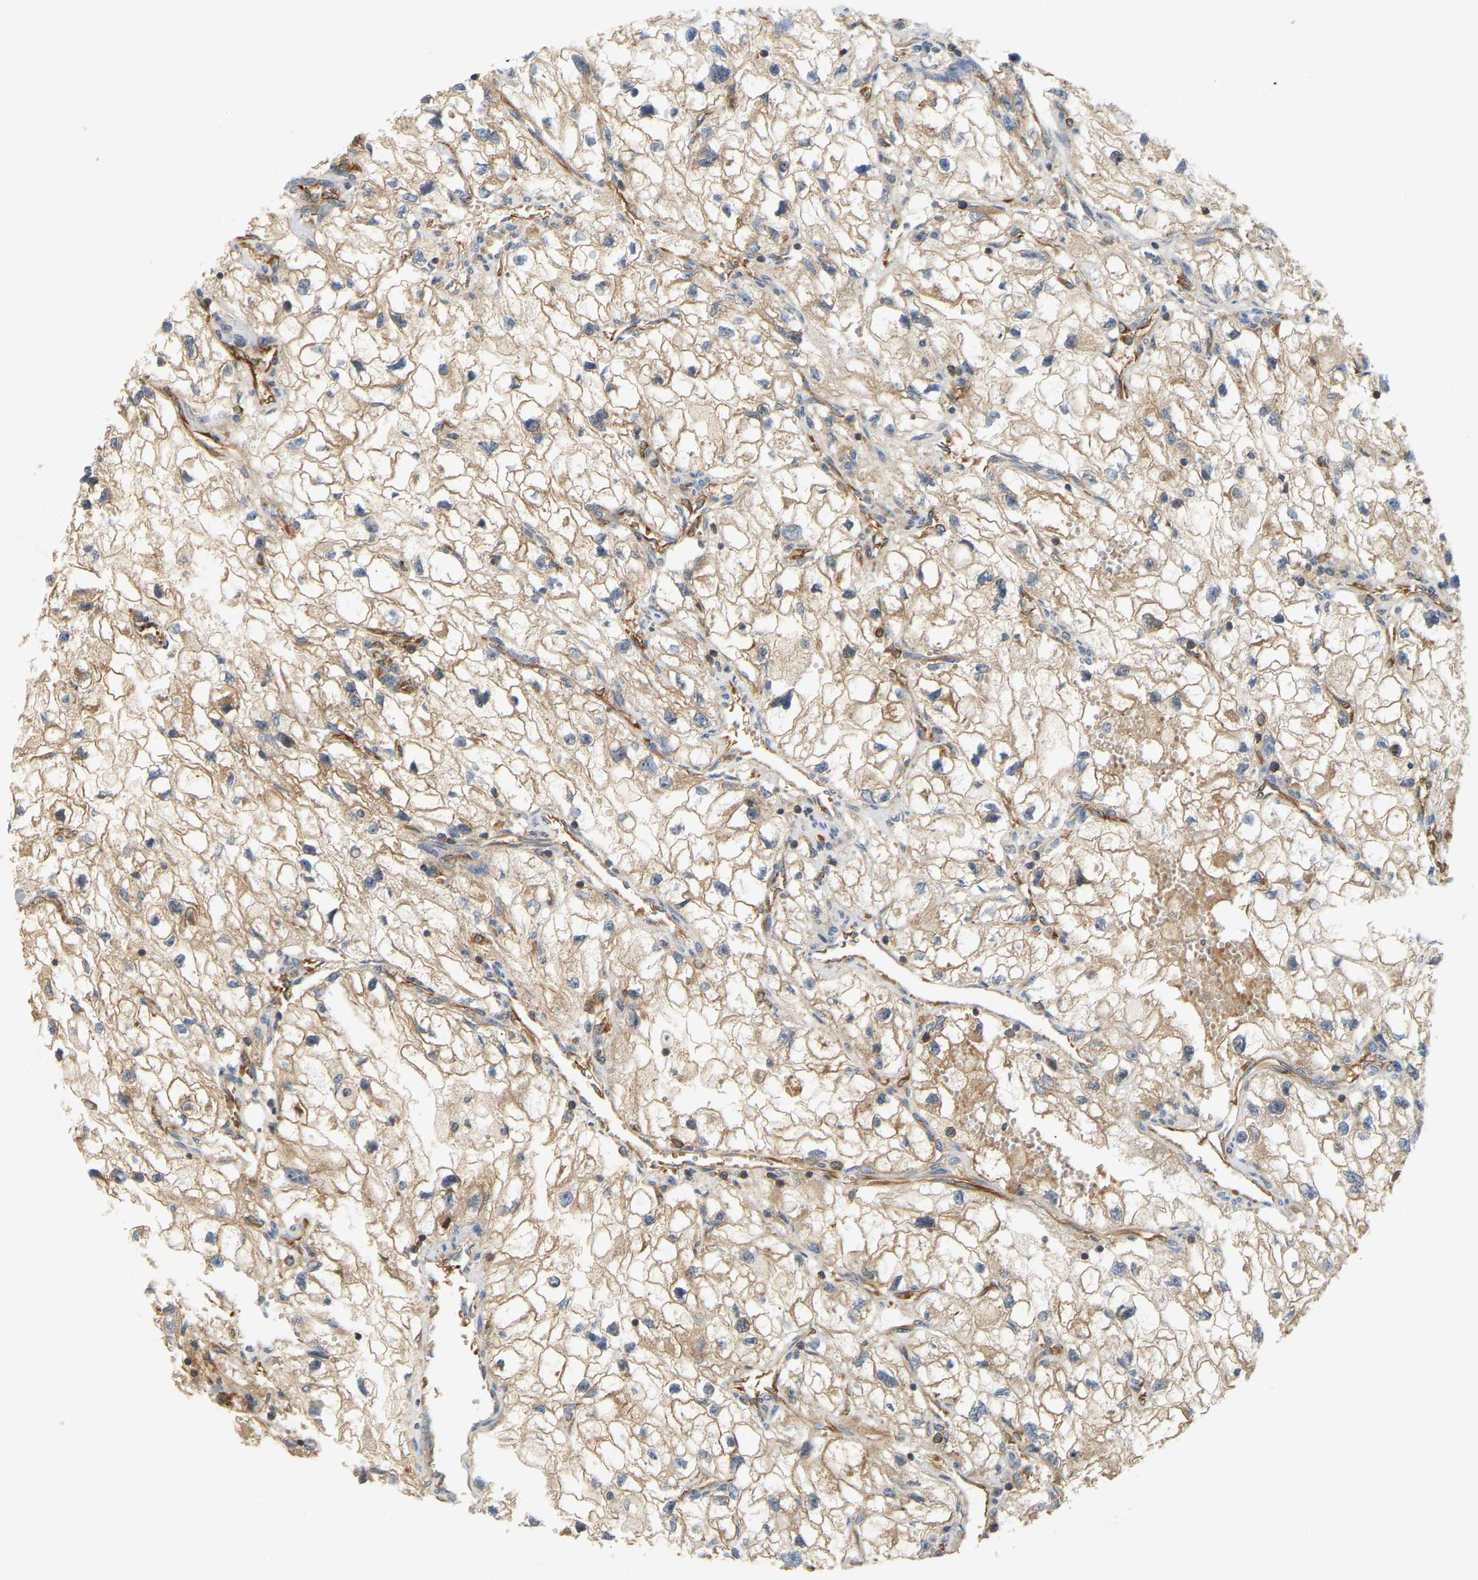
{"staining": {"intensity": "weak", "quantity": "25%-75%", "location": "cytoplasmic/membranous"}, "tissue": "renal cancer", "cell_type": "Tumor cells", "image_type": "cancer", "snomed": [{"axis": "morphology", "description": "Adenocarcinoma, NOS"}, {"axis": "topography", "description": "Kidney"}], "caption": "The histopathology image demonstrates immunohistochemical staining of renal cancer (adenocarcinoma). There is weak cytoplasmic/membranous staining is appreciated in about 25%-75% of tumor cells. The staining was performed using DAB, with brown indicating positive protein expression. Nuclei are stained blue with hematoxylin.", "gene": "AKAP13", "patient": {"sex": "female", "age": 70}}